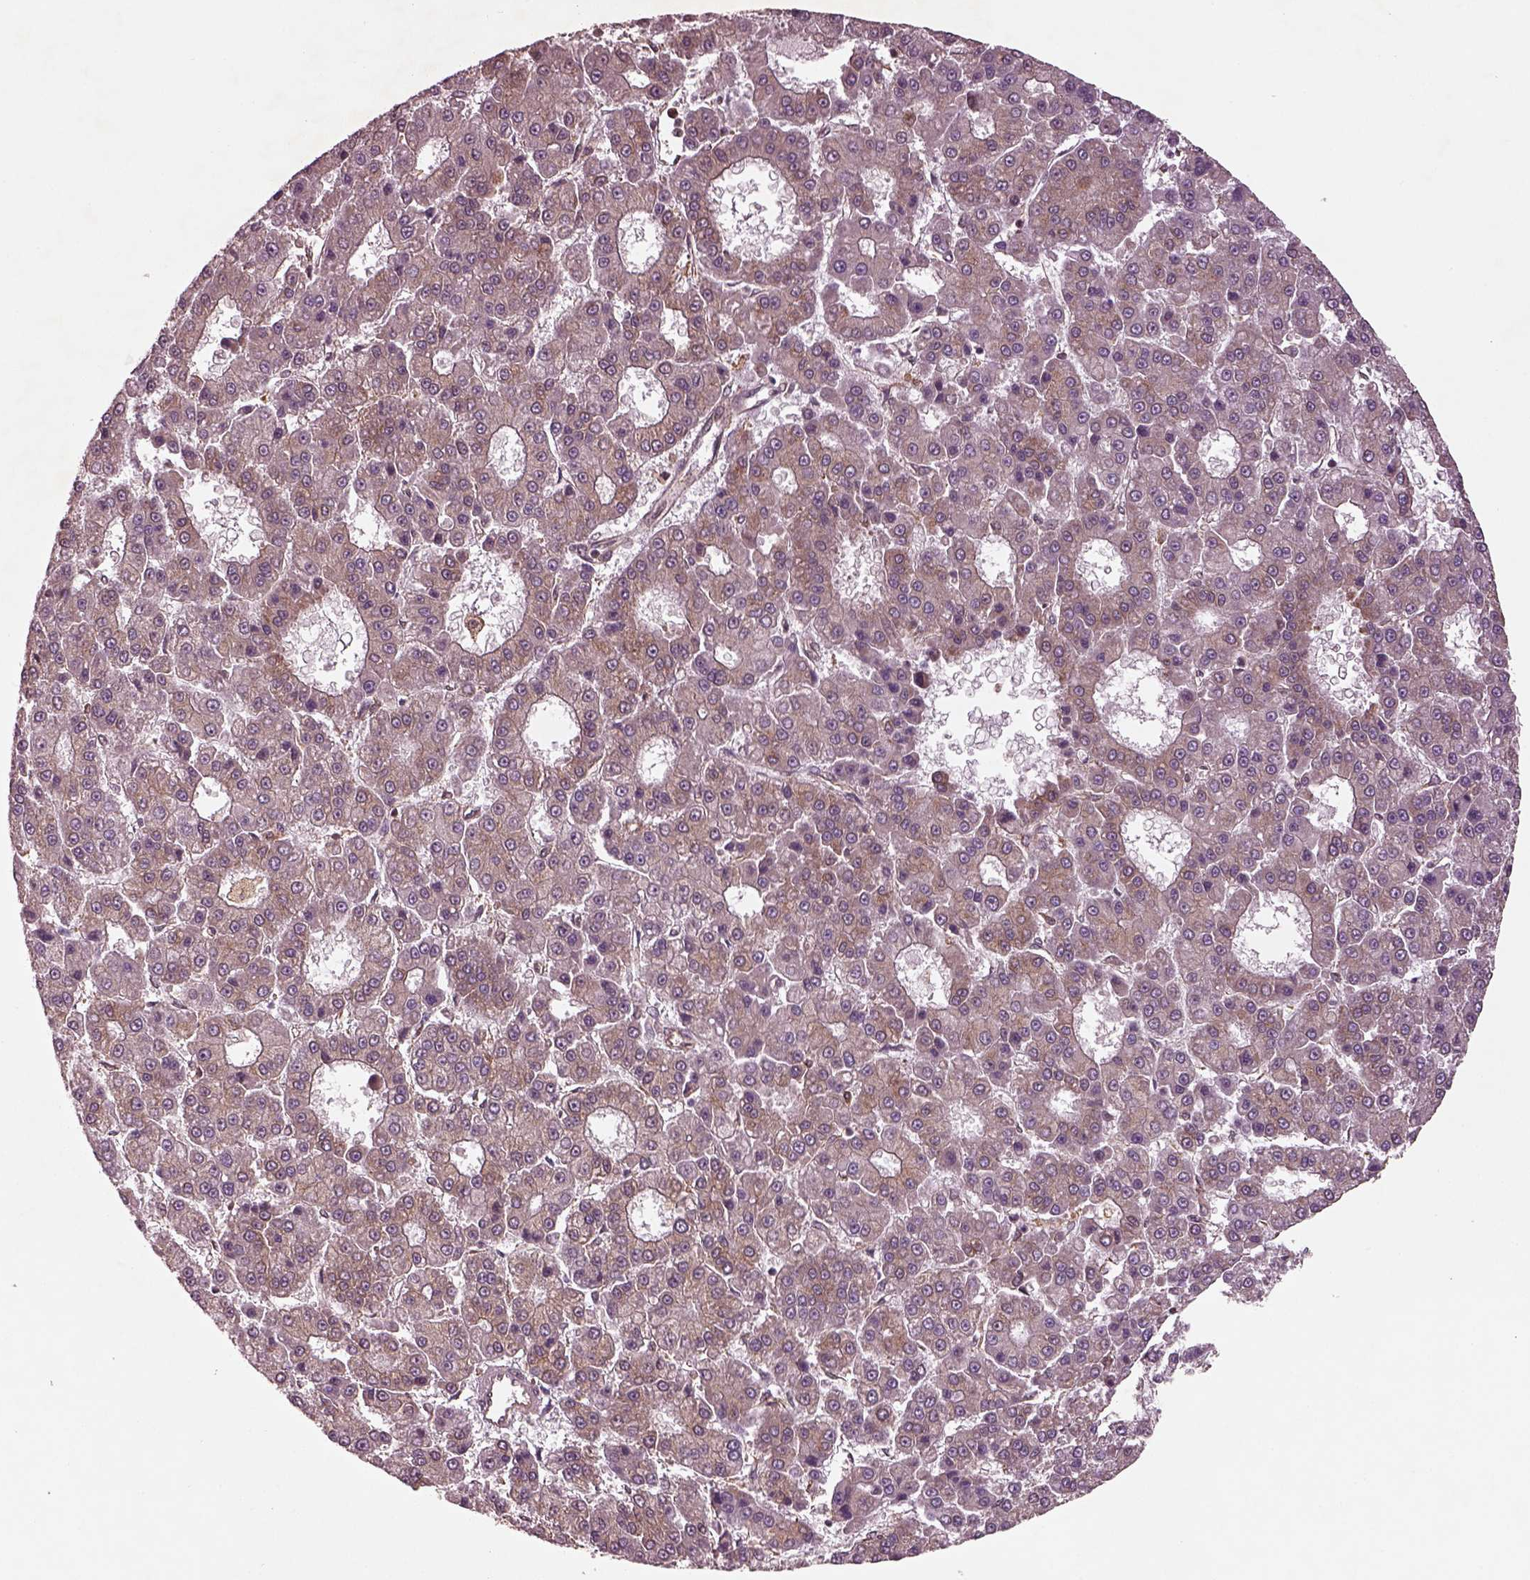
{"staining": {"intensity": "moderate", "quantity": "<25%", "location": "cytoplasmic/membranous"}, "tissue": "liver cancer", "cell_type": "Tumor cells", "image_type": "cancer", "snomed": [{"axis": "morphology", "description": "Carcinoma, Hepatocellular, NOS"}, {"axis": "topography", "description": "Liver"}], "caption": "Immunohistochemical staining of liver cancer reveals moderate cytoplasmic/membranous protein expression in approximately <25% of tumor cells.", "gene": "WASHC2A", "patient": {"sex": "male", "age": 70}}